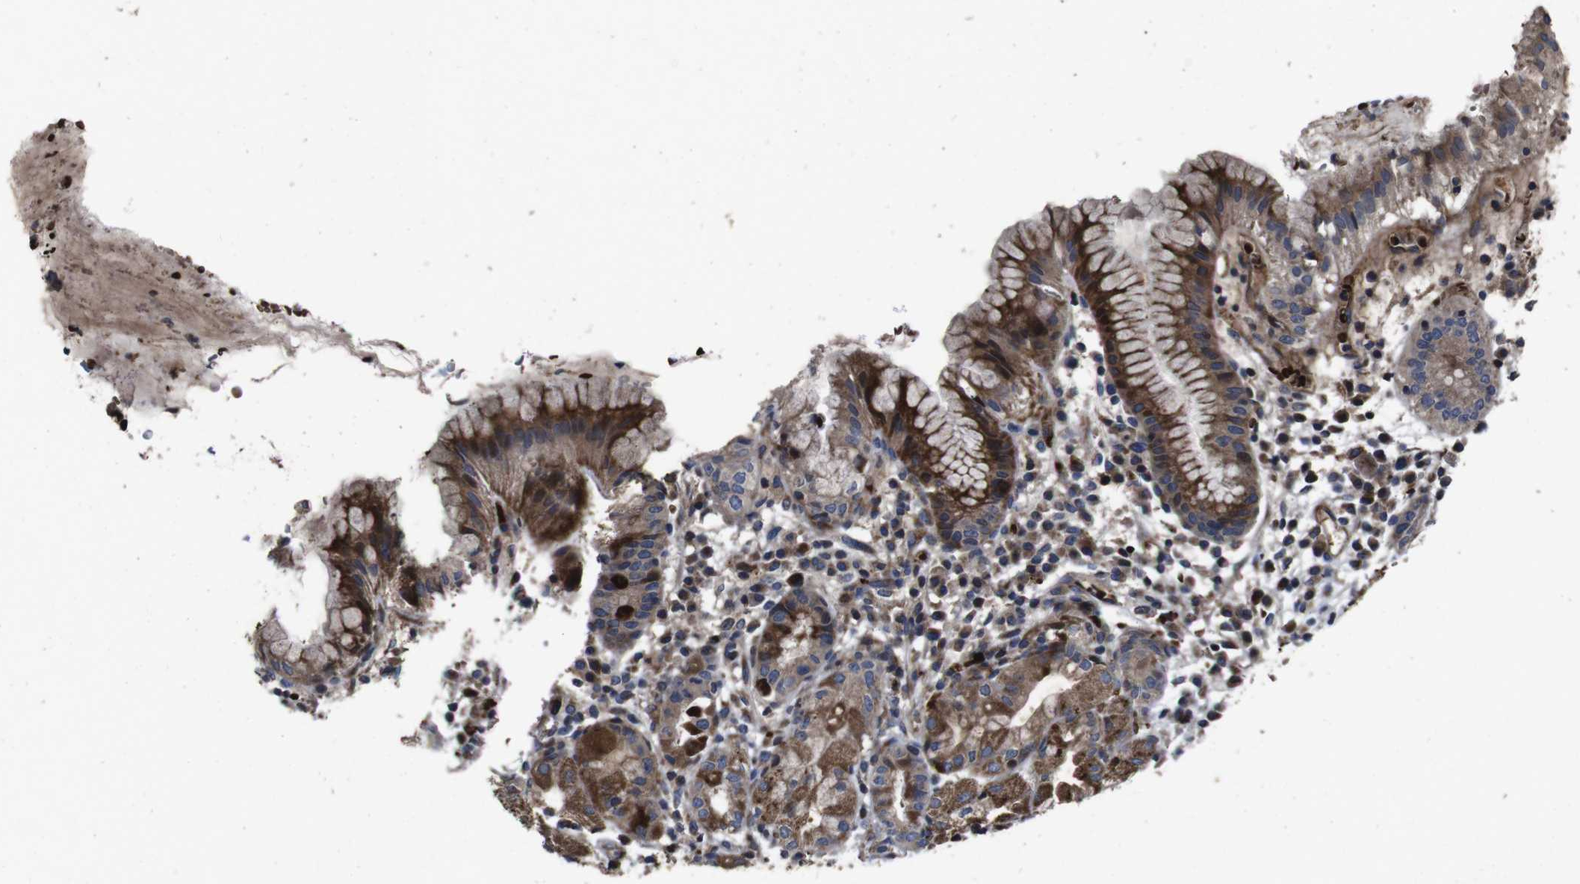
{"staining": {"intensity": "strong", "quantity": "25%-75%", "location": "cytoplasmic/membranous"}, "tissue": "stomach", "cell_type": "Glandular cells", "image_type": "normal", "snomed": [{"axis": "morphology", "description": "Normal tissue, NOS"}, {"axis": "topography", "description": "Stomach"}, {"axis": "topography", "description": "Stomach, lower"}], "caption": "Brown immunohistochemical staining in unremarkable human stomach shows strong cytoplasmic/membranous expression in about 25%-75% of glandular cells. The staining is performed using DAB (3,3'-diaminobenzidine) brown chromogen to label protein expression. The nuclei are counter-stained blue using hematoxylin.", "gene": "SMYD3", "patient": {"sex": "female", "age": 75}}